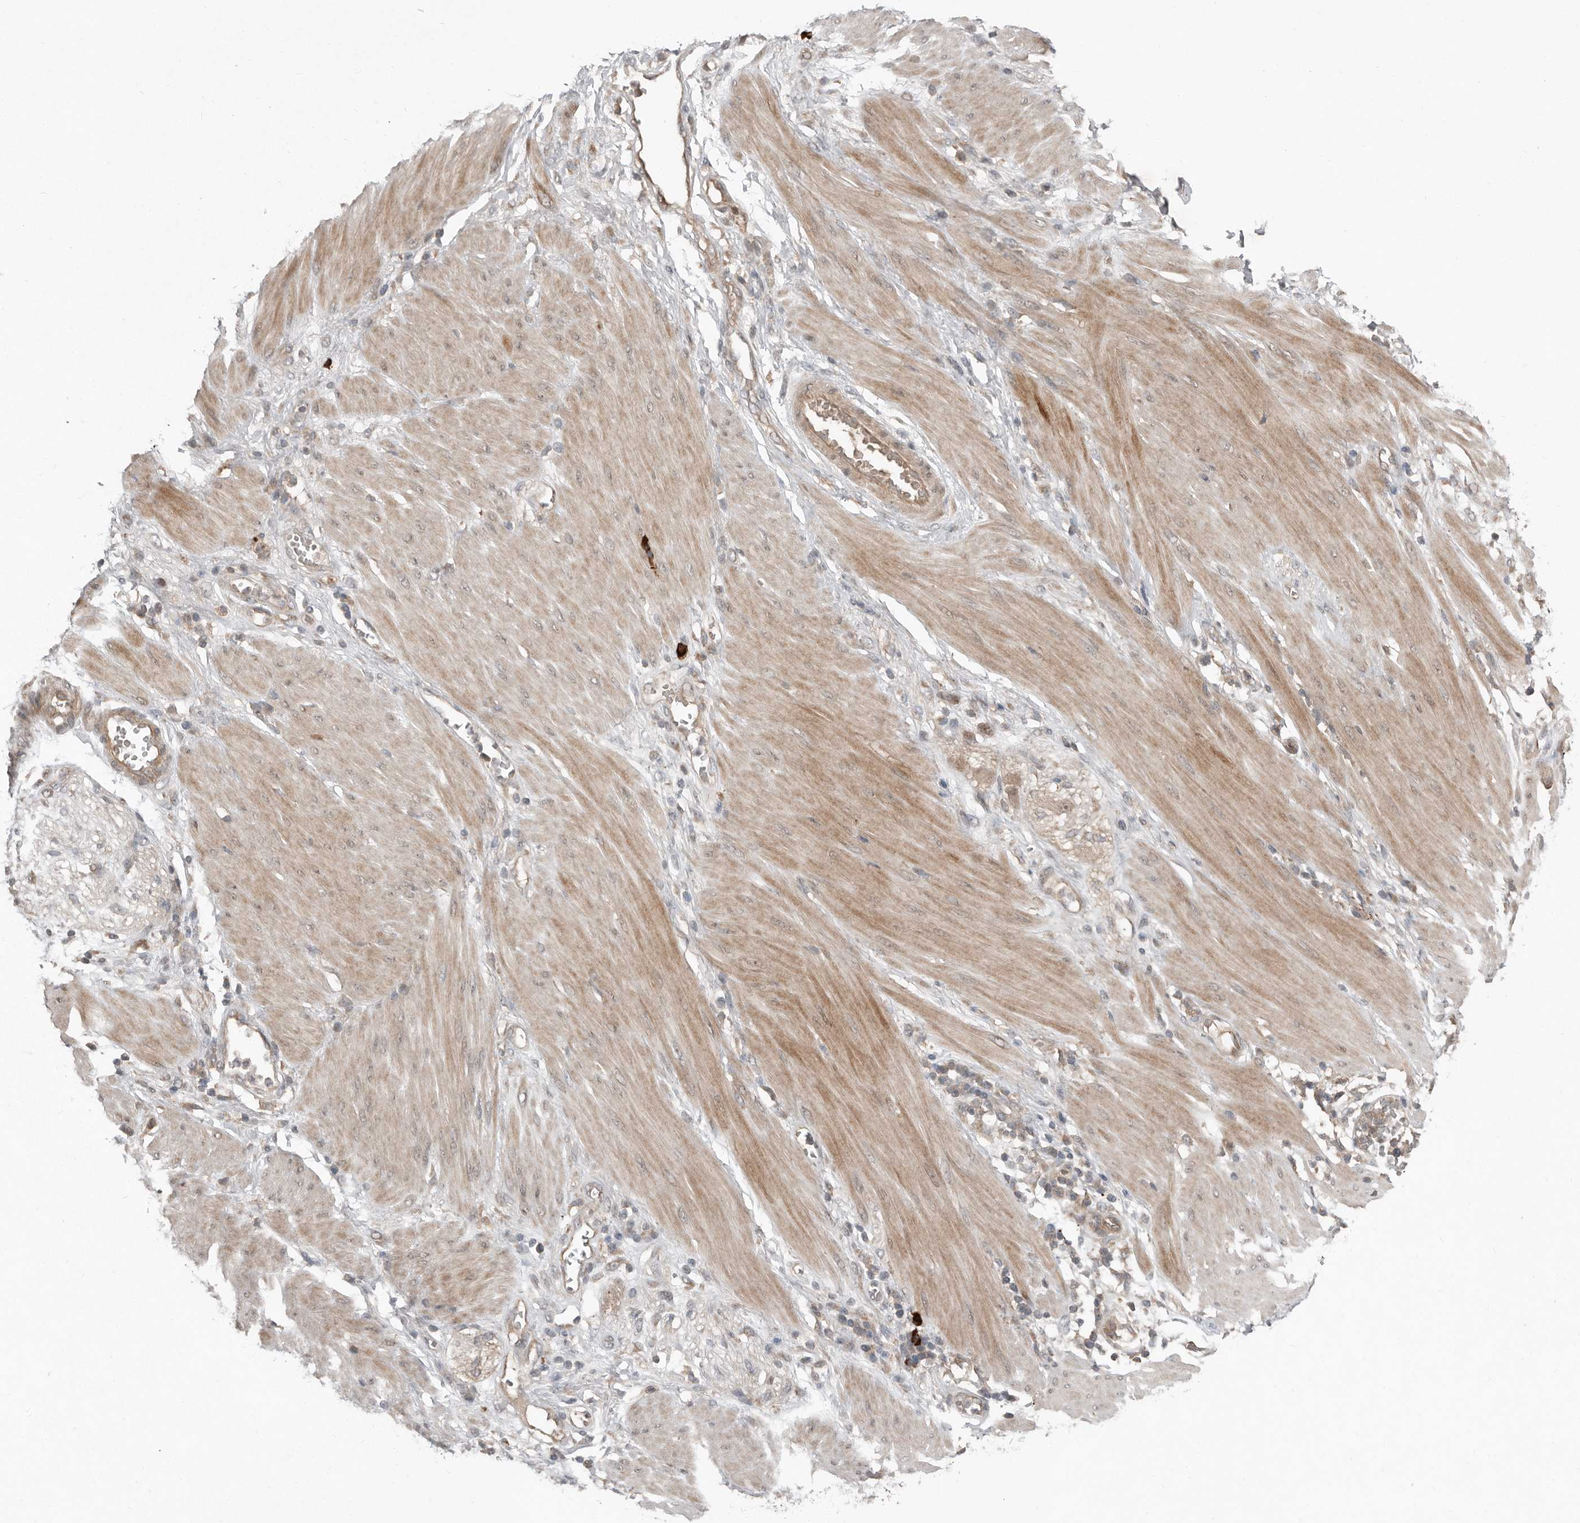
{"staining": {"intensity": "weak", "quantity": "<25%", "location": "cytoplasmic/membranous"}, "tissue": "stomach cancer", "cell_type": "Tumor cells", "image_type": "cancer", "snomed": [{"axis": "morphology", "description": "Adenocarcinoma, NOS"}, {"axis": "topography", "description": "Stomach"}, {"axis": "topography", "description": "Stomach, lower"}], "caption": "Immunohistochemistry of stomach cancer displays no positivity in tumor cells. Brightfield microscopy of immunohistochemistry stained with DAB (3,3'-diaminobenzidine) (brown) and hematoxylin (blue), captured at high magnification.", "gene": "TEAD3", "patient": {"sex": "female", "age": 48}}